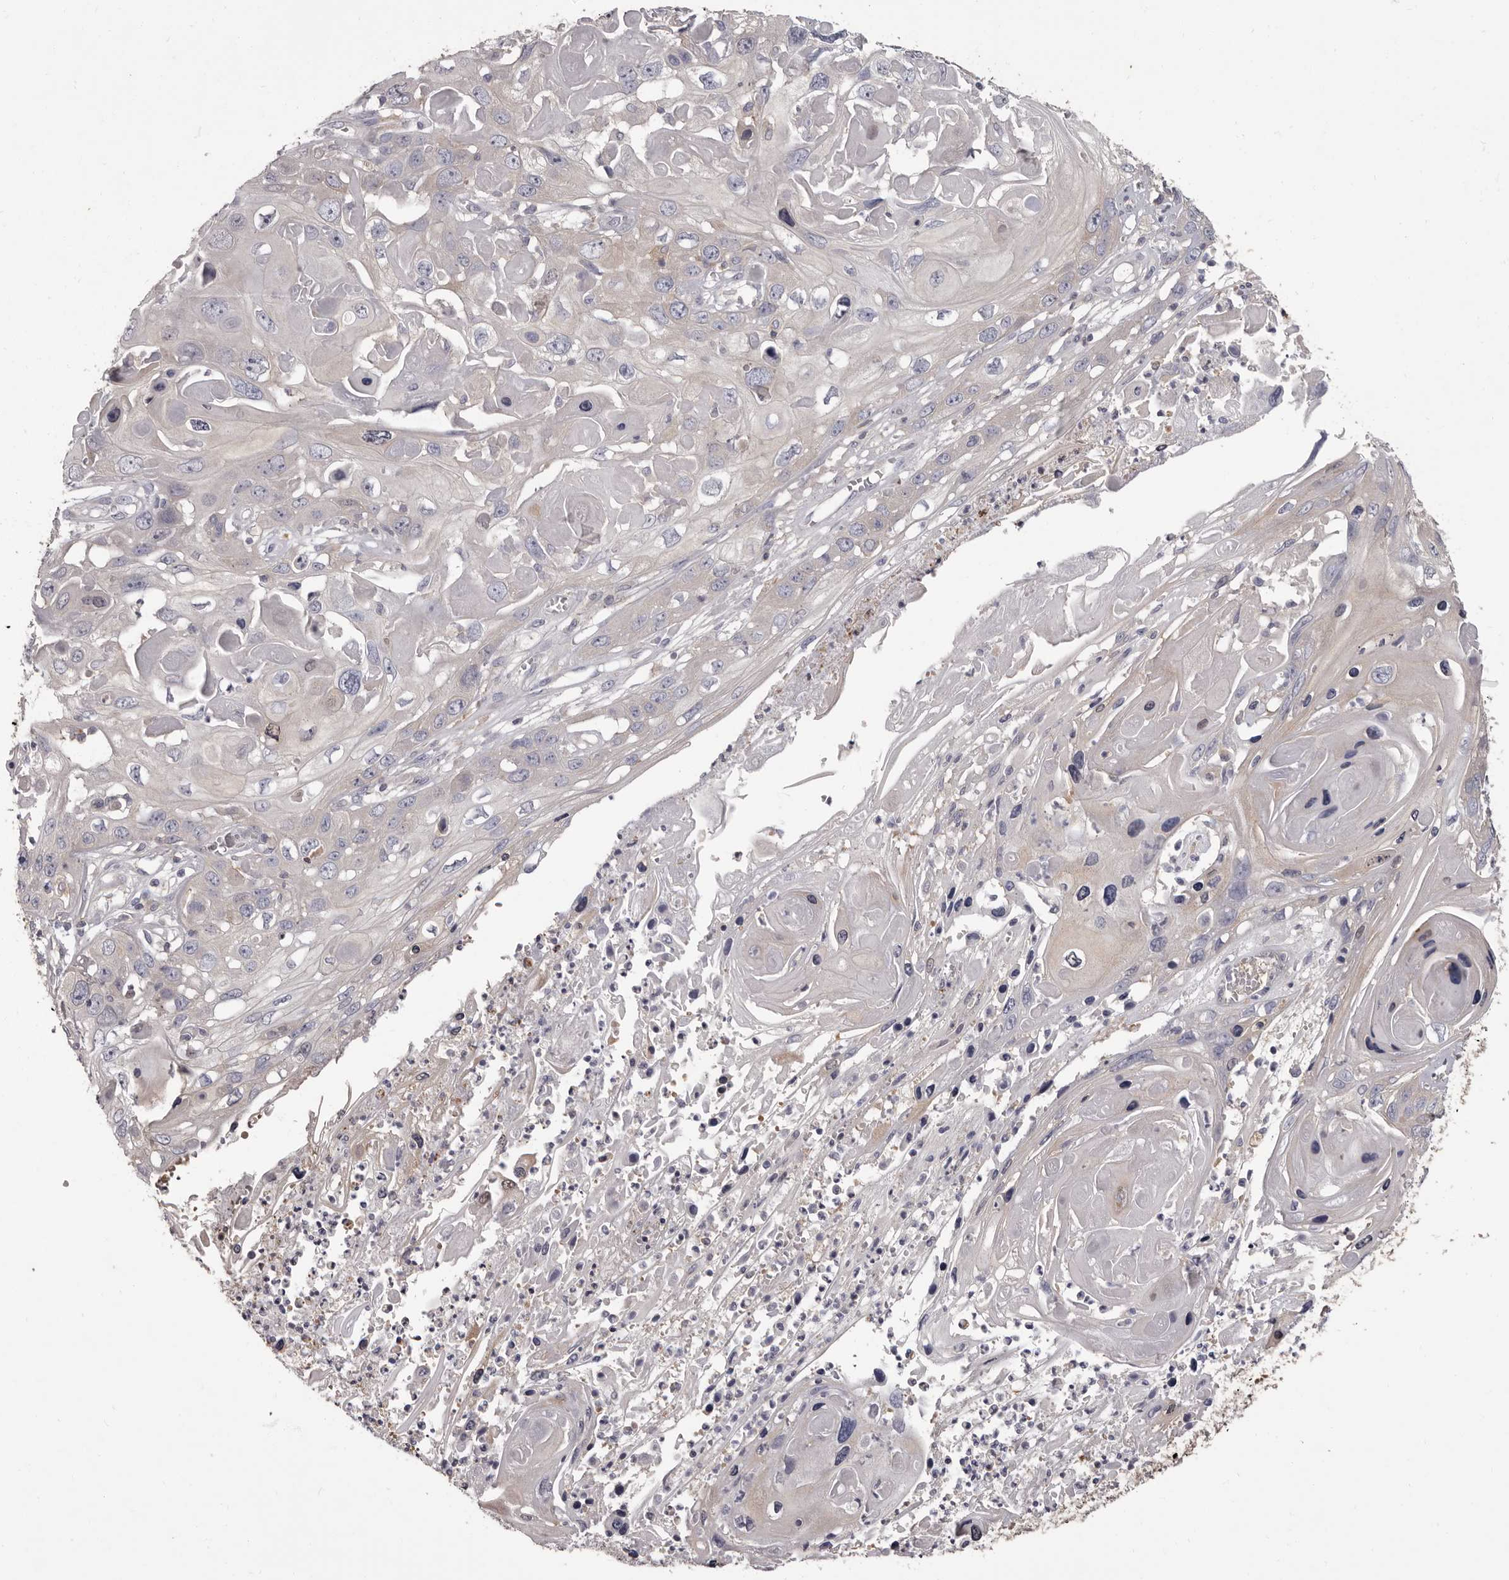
{"staining": {"intensity": "negative", "quantity": "none", "location": "none"}, "tissue": "skin cancer", "cell_type": "Tumor cells", "image_type": "cancer", "snomed": [{"axis": "morphology", "description": "Squamous cell carcinoma, NOS"}, {"axis": "topography", "description": "Skin"}], "caption": "The immunohistochemistry photomicrograph has no significant staining in tumor cells of skin cancer (squamous cell carcinoma) tissue.", "gene": "APEH", "patient": {"sex": "male", "age": 55}}